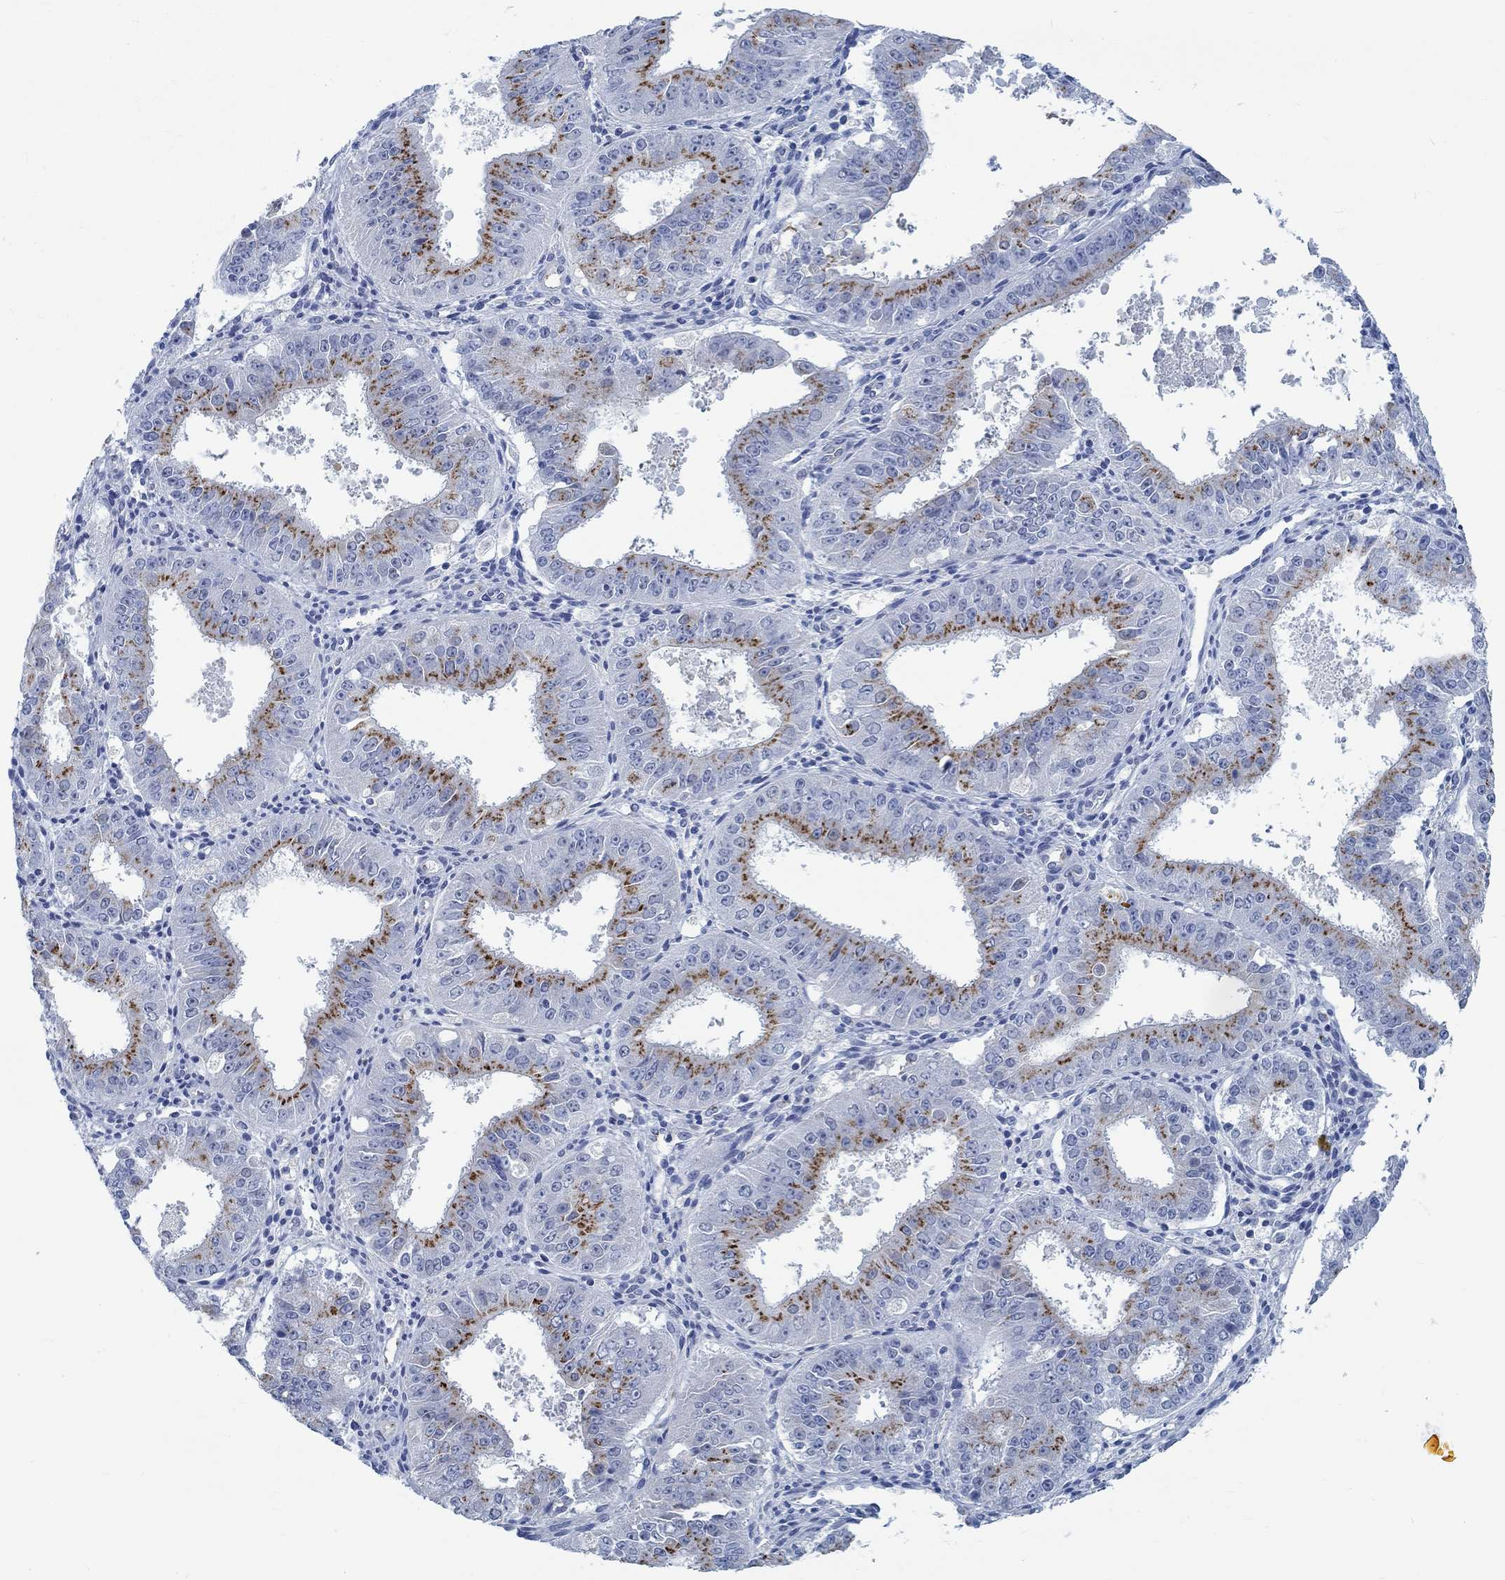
{"staining": {"intensity": "strong", "quantity": "25%-75%", "location": "cytoplasmic/membranous"}, "tissue": "ovarian cancer", "cell_type": "Tumor cells", "image_type": "cancer", "snomed": [{"axis": "morphology", "description": "Carcinoma, endometroid"}, {"axis": "topography", "description": "Ovary"}], "caption": "Ovarian endometroid carcinoma stained with a brown dye exhibits strong cytoplasmic/membranous positive staining in approximately 25%-75% of tumor cells.", "gene": "TEKT4", "patient": {"sex": "female", "age": 42}}